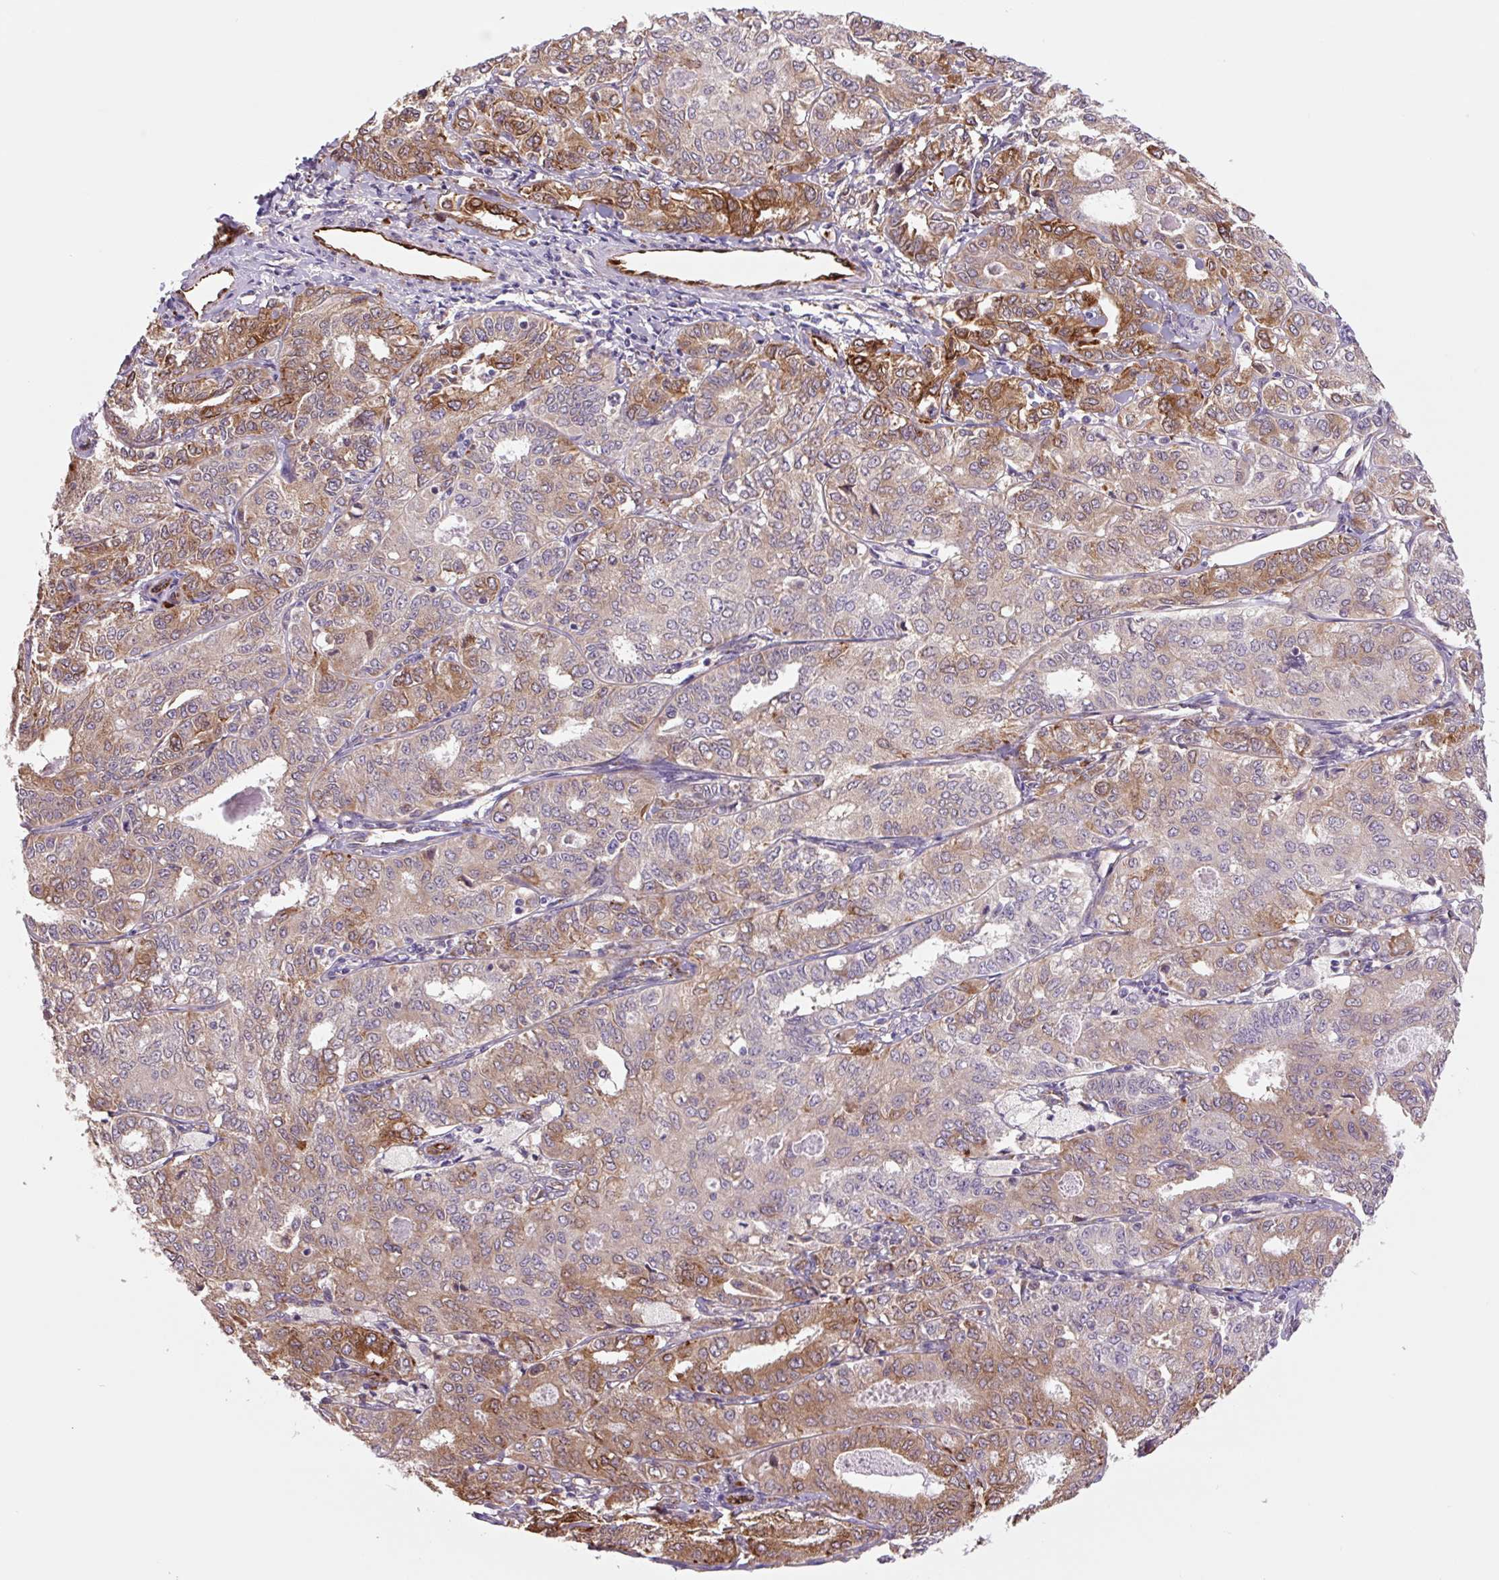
{"staining": {"intensity": "moderate", "quantity": "25%-75%", "location": "cytoplasmic/membranous"}, "tissue": "endometrial cancer", "cell_type": "Tumor cells", "image_type": "cancer", "snomed": [{"axis": "morphology", "description": "Adenocarcinoma, NOS"}, {"axis": "topography", "description": "Endometrium"}], "caption": "Adenocarcinoma (endometrial) was stained to show a protein in brown. There is medium levels of moderate cytoplasmic/membranous positivity in approximately 25%-75% of tumor cells.", "gene": "PLA2G4A", "patient": {"sex": "female", "age": 61}}